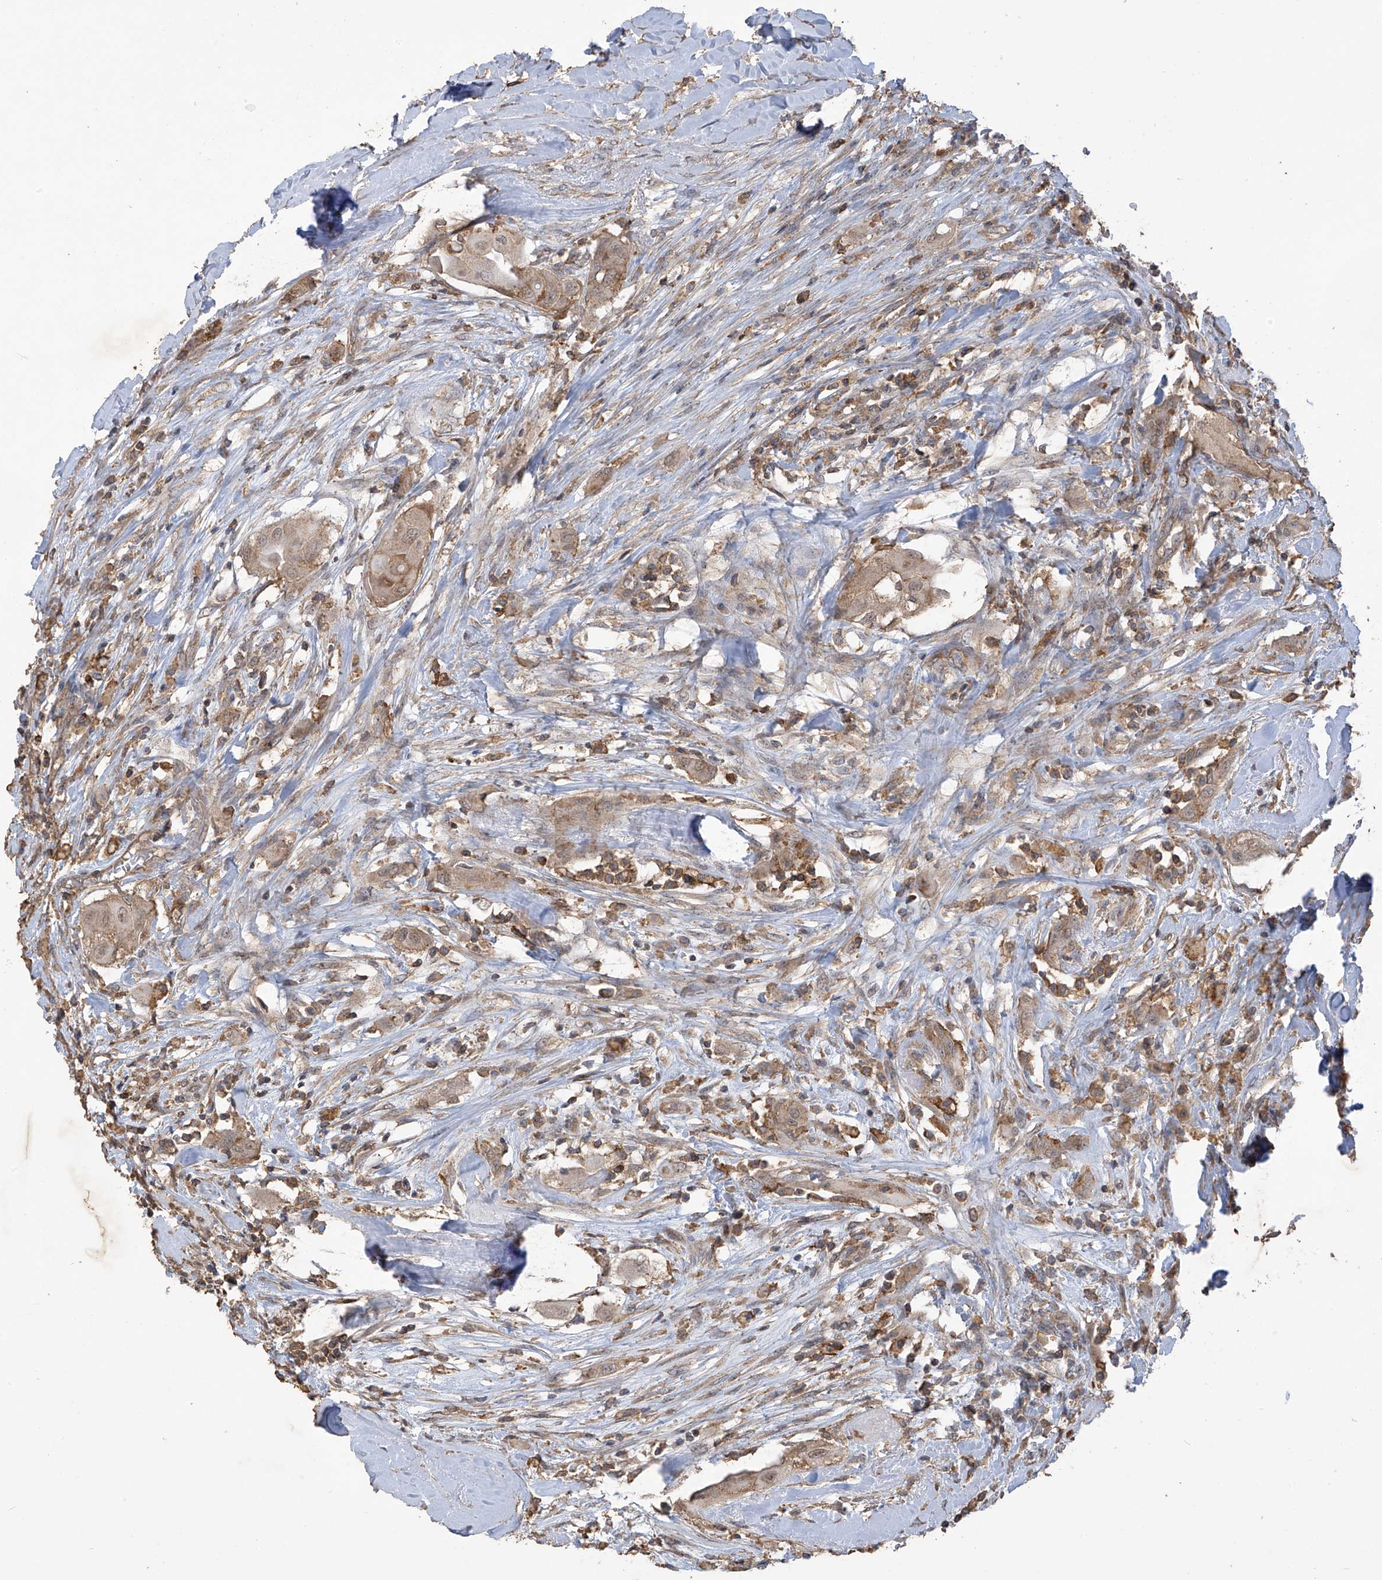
{"staining": {"intensity": "weak", "quantity": "25%-75%", "location": "cytoplasmic/membranous"}, "tissue": "thyroid cancer", "cell_type": "Tumor cells", "image_type": "cancer", "snomed": [{"axis": "morphology", "description": "Papillary adenocarcinoma, NOS"}, {"axis": "topography", "description": "Thyroid gland"}], "caption": "IHC of thyroid papillary adenocarcinoma demonstrates low levels of weak cytoplasmic/membranous positivity in about 25%-75% of tumor cells.", "gene": "COX10", "patient": {"sex": "female", "age": 59}}